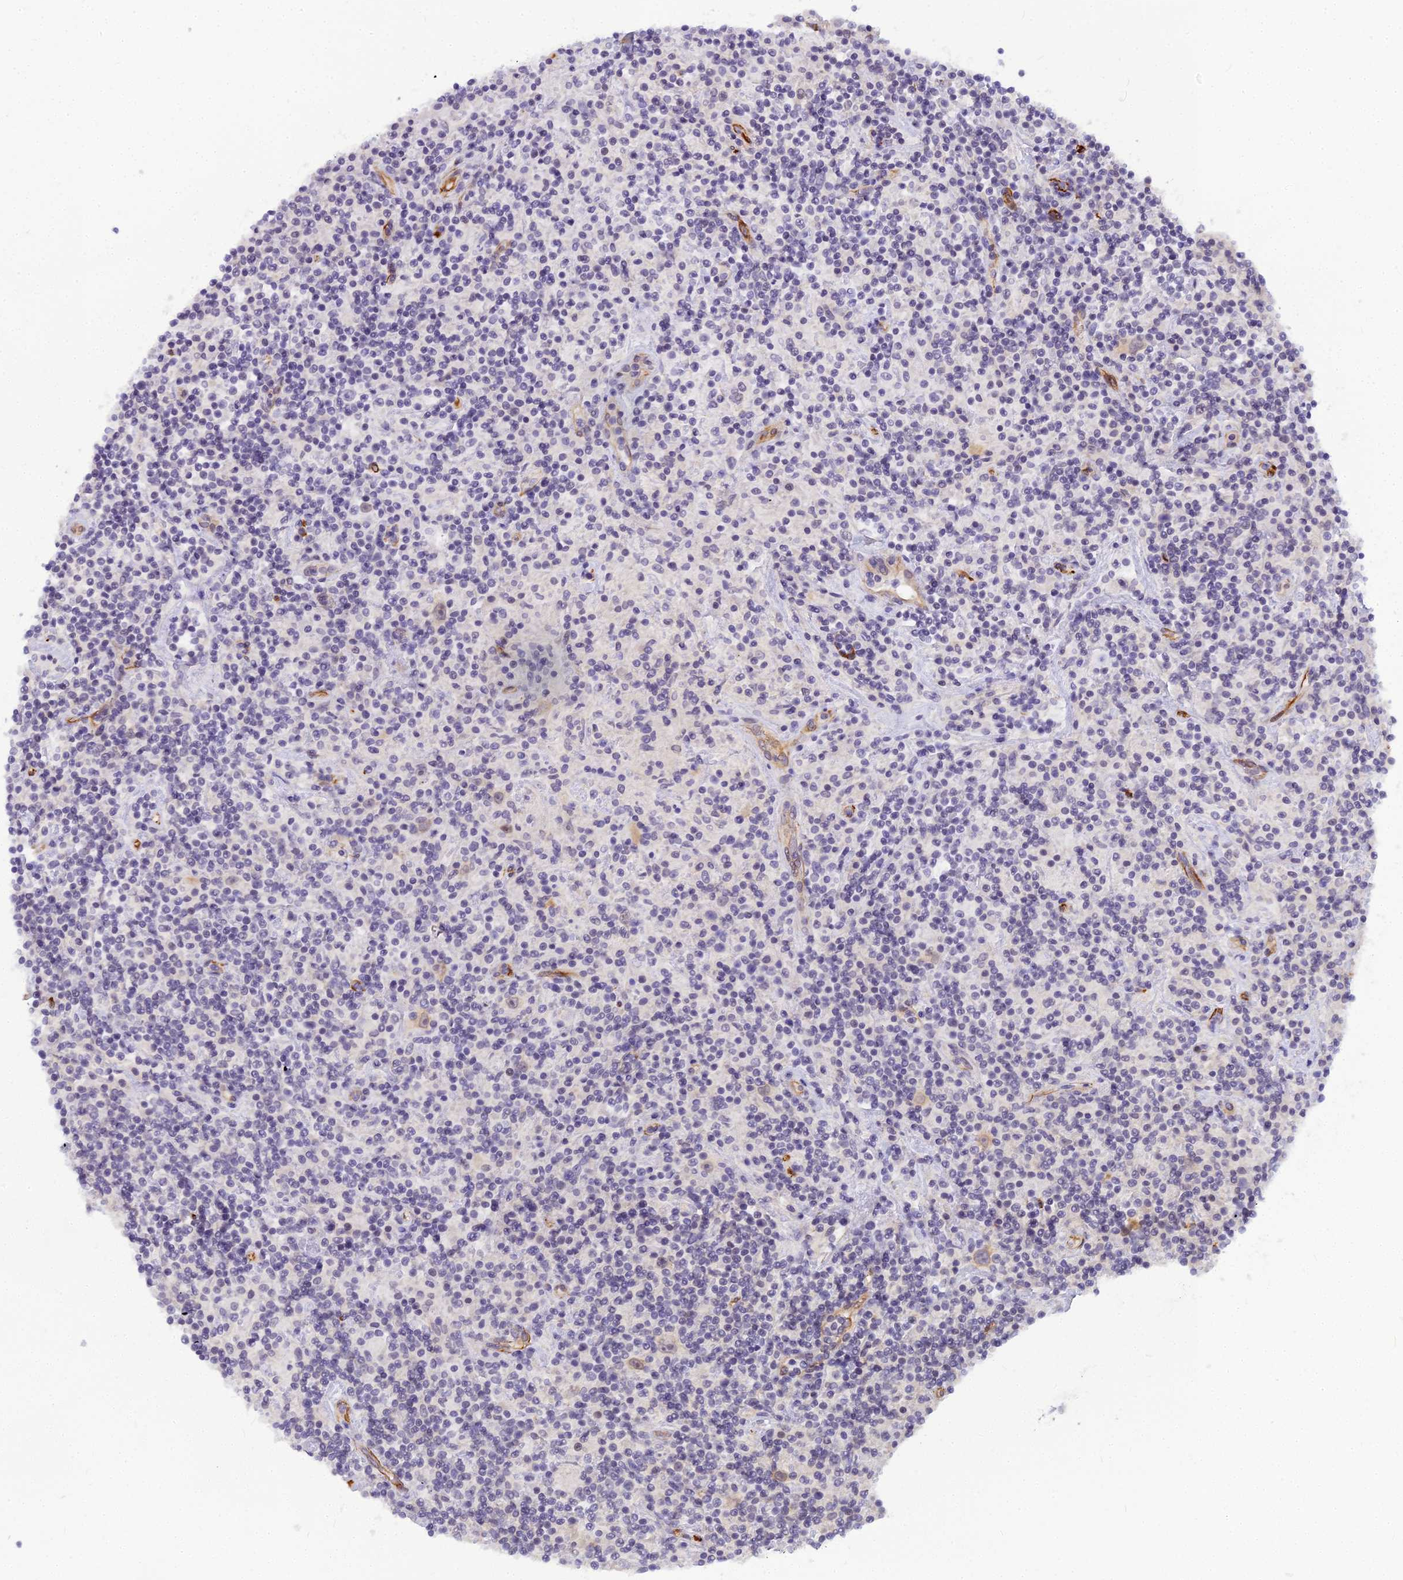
{"staining": {"intensity": "weak", "quantity": "25%-75%", "location": "nuclear"}, "tissue": "lymphoma", "cell_type": "Tumor cells", "image_type": "cancer", "snomed": [{"axis": "morphology", "description": "Hodgkin's disease, NOS"}, {"axis": "topography", "description": "Lymph node"}], "caption": "Immunohistochemistry (IHC) of human lymphoma shows low levels of weak nuclear staining in approximately 25%-75% of tumor cells.", "gene": "RGL3", "patient": {"sex": "male", "age": 70}}